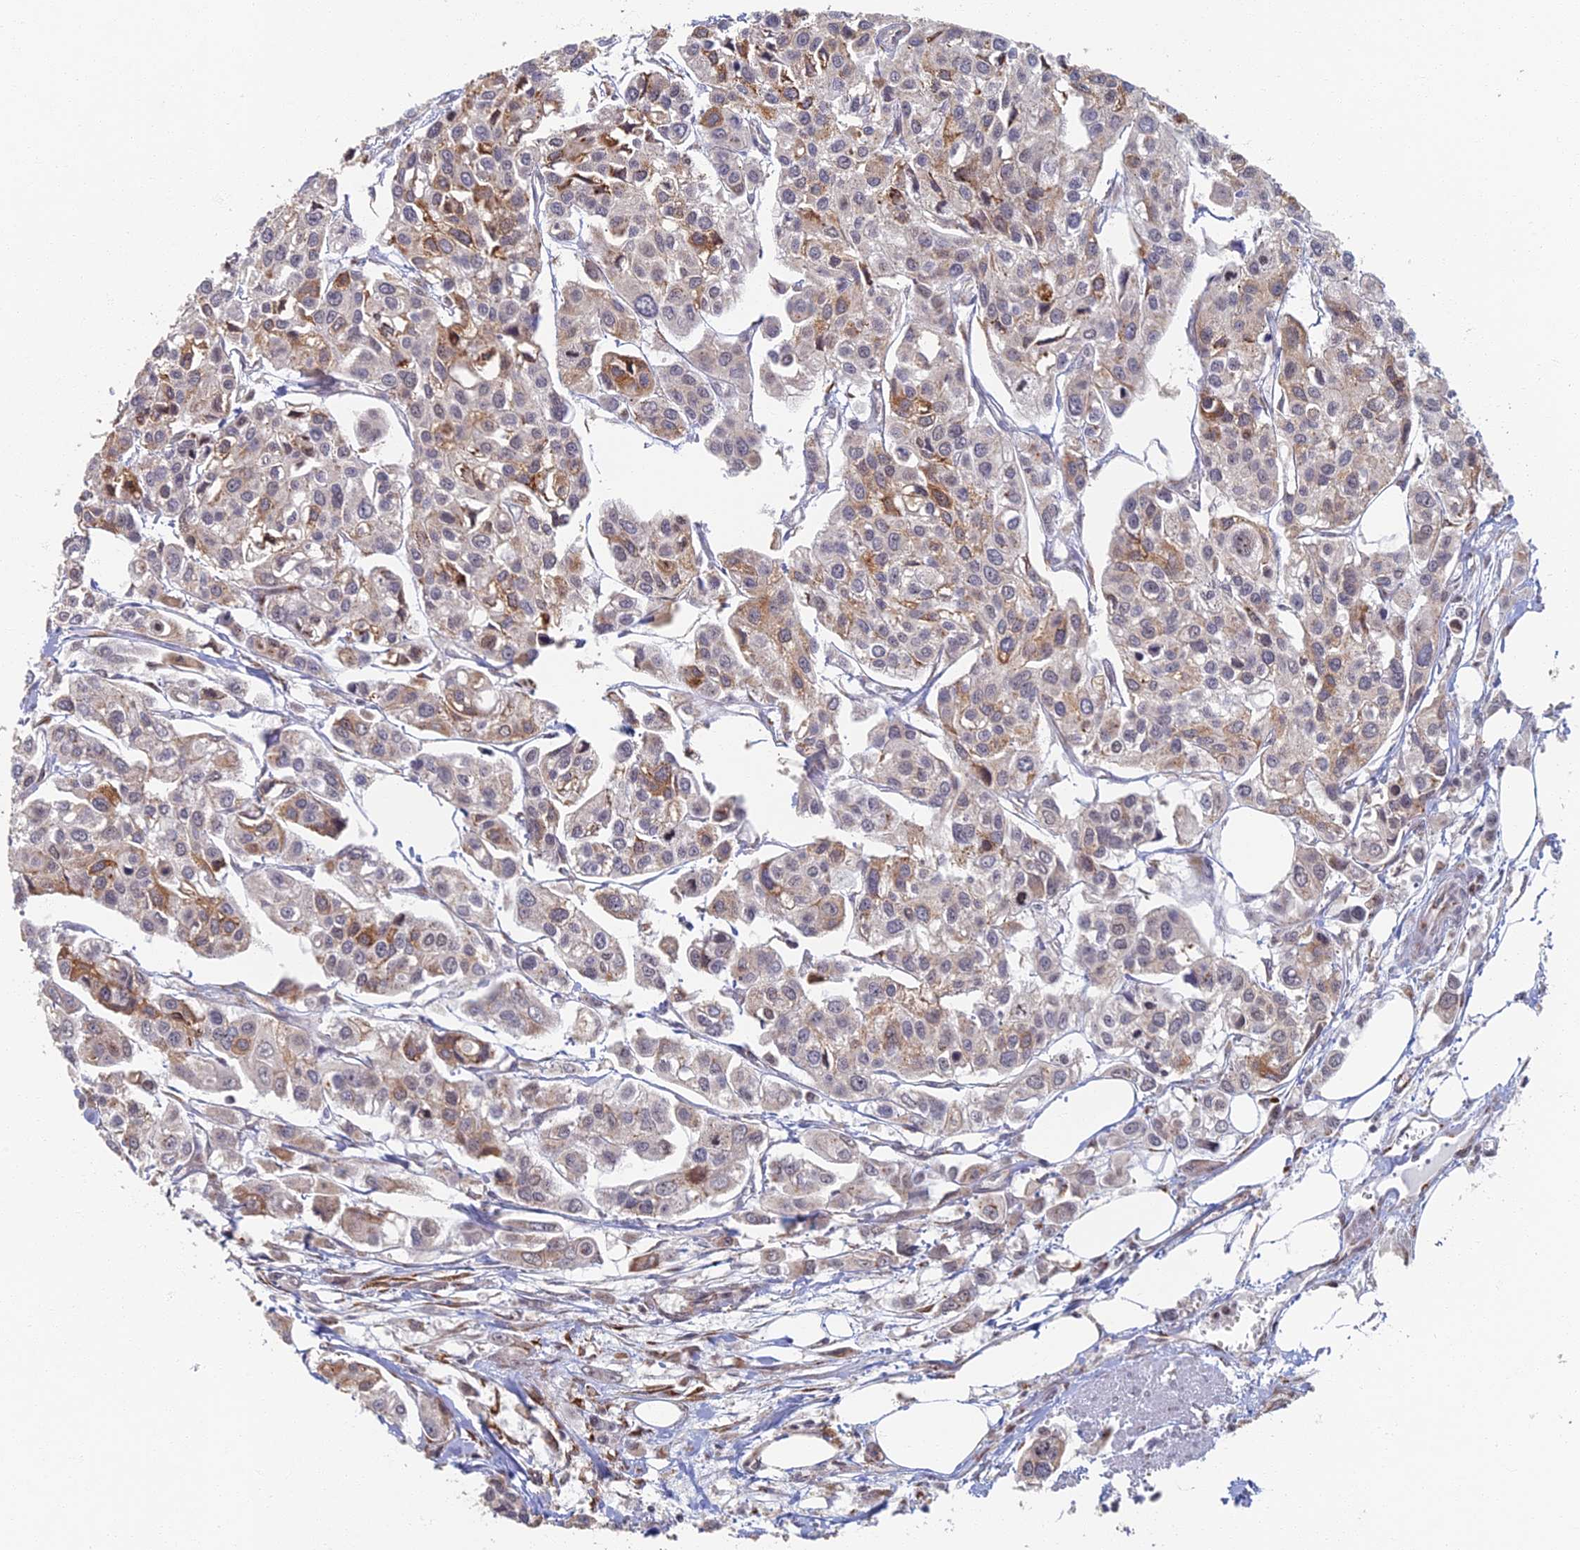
{"staining": {"intensity": "moderate", "quantity": "<25%", "location": "cytoplasmic/membranous"}, "tissue": "urothelial cancer", "cell_type": "Tumor cells", "image_type": "cancer", "snomed": [{"axis": "morphology", "description": "Urothelial carcinoma, High grade"}, {"axis": "topography", "description": "Urinary bladder"}], "caption": "Immunohistochemistry of urothelial carcinoma (high-grade) shows low levels of moderate cytoplasmic/membranous expression in about <25% of tumor cells. (Stains: DAB (3,3'-diaminobenzidine) in brown, nuclei in blue, Microscopy: brightfield microscopy at high magnification).", "gene": "GPATCH1", "patient": {"sex": "male", "age": 67}}